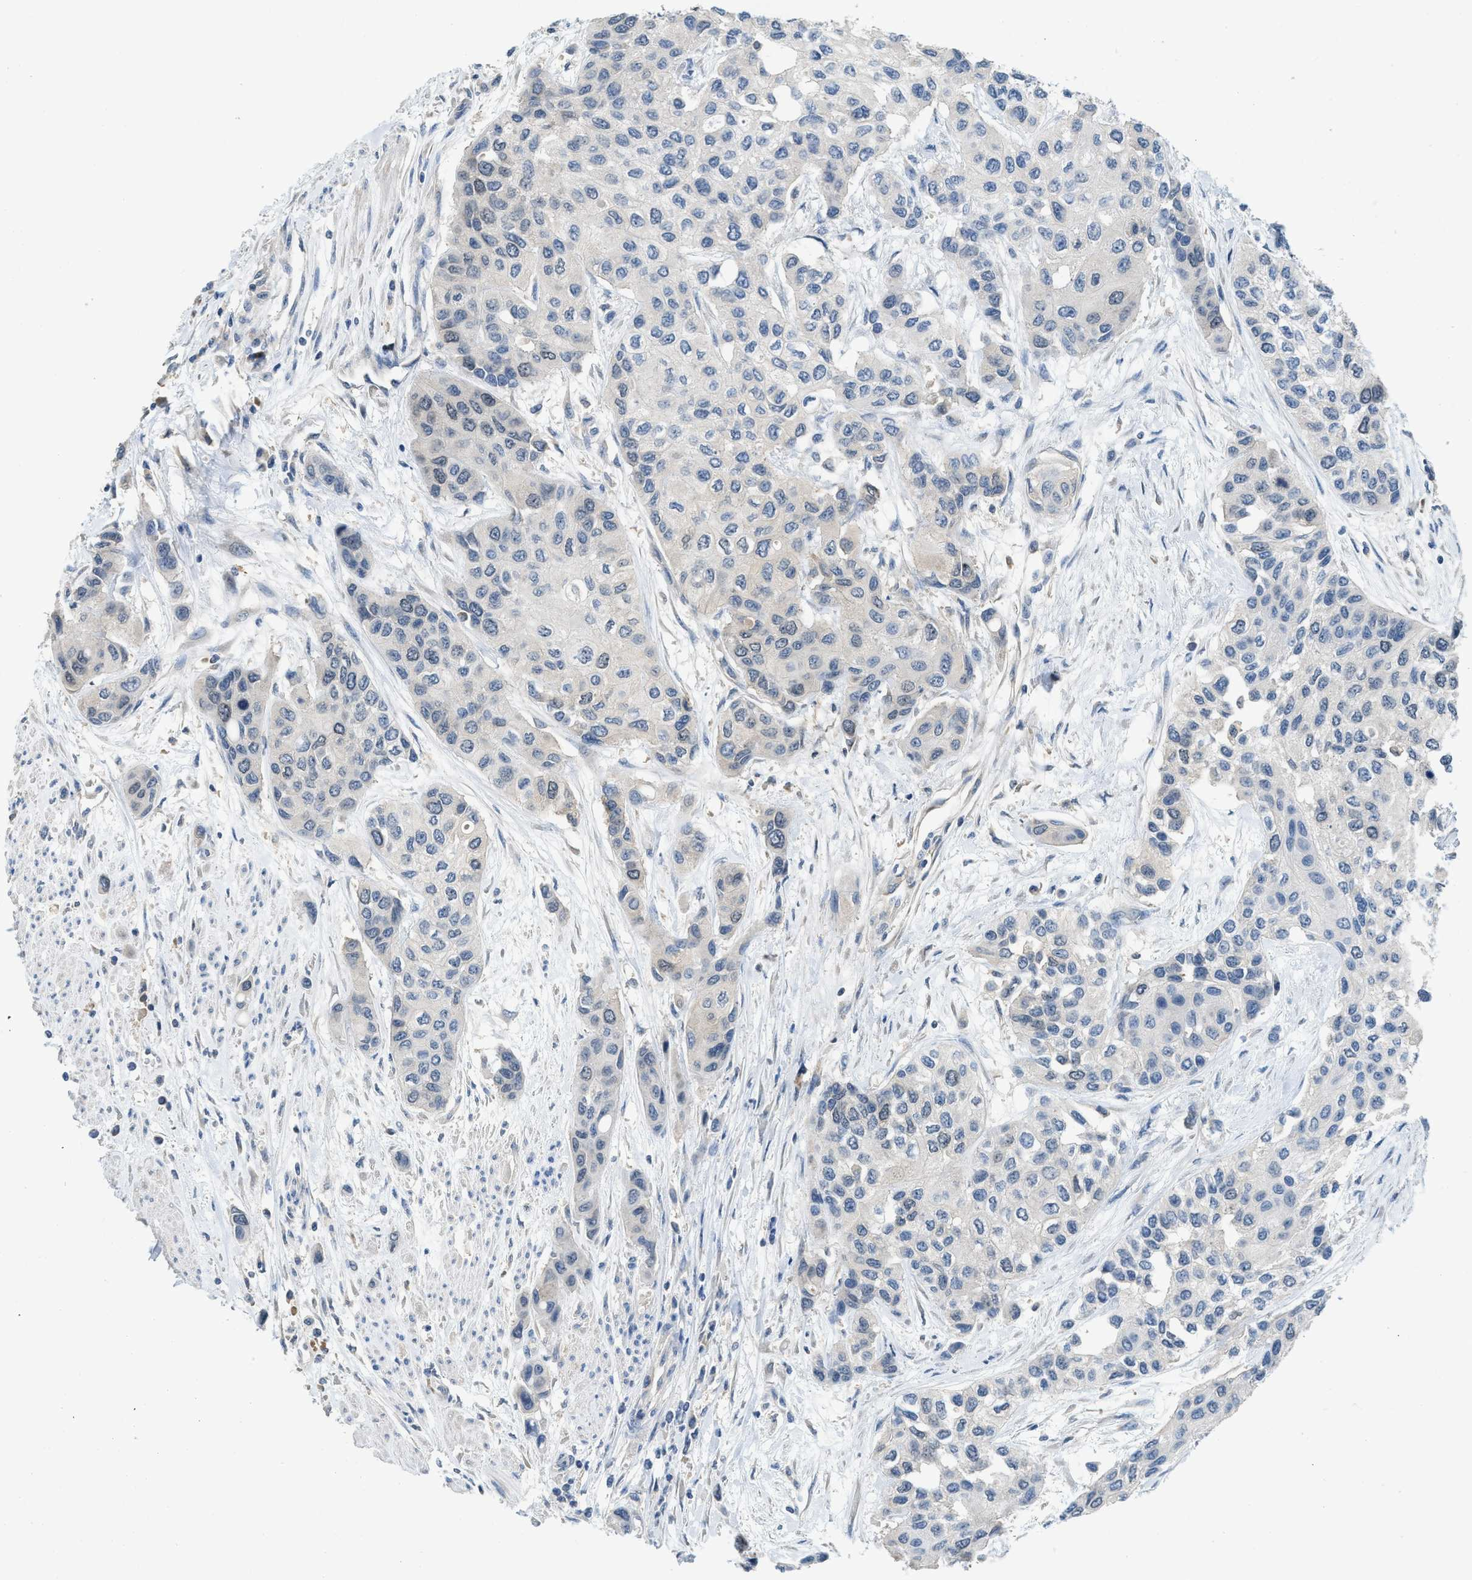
{"staining": {"intensity": "moderate", "quantity": "<25%", "location": "nuclear"}, "tissue": "urothelial cancer", "cell_type": "Tumor cells", "image_type": "cancer", "snomed": [{"axis": "morphology", "description": "Urothelial carcinoma, High grade"}, {"axis": "topography", "description": "Urinary bladder"}], "caption": "IHC of urothelial cancer reveals low levels of moderate nuclear positivity in about <25% of tumor cells.", "gene": "MIS18A", "patient": {"sex": "female", "age": 56}}